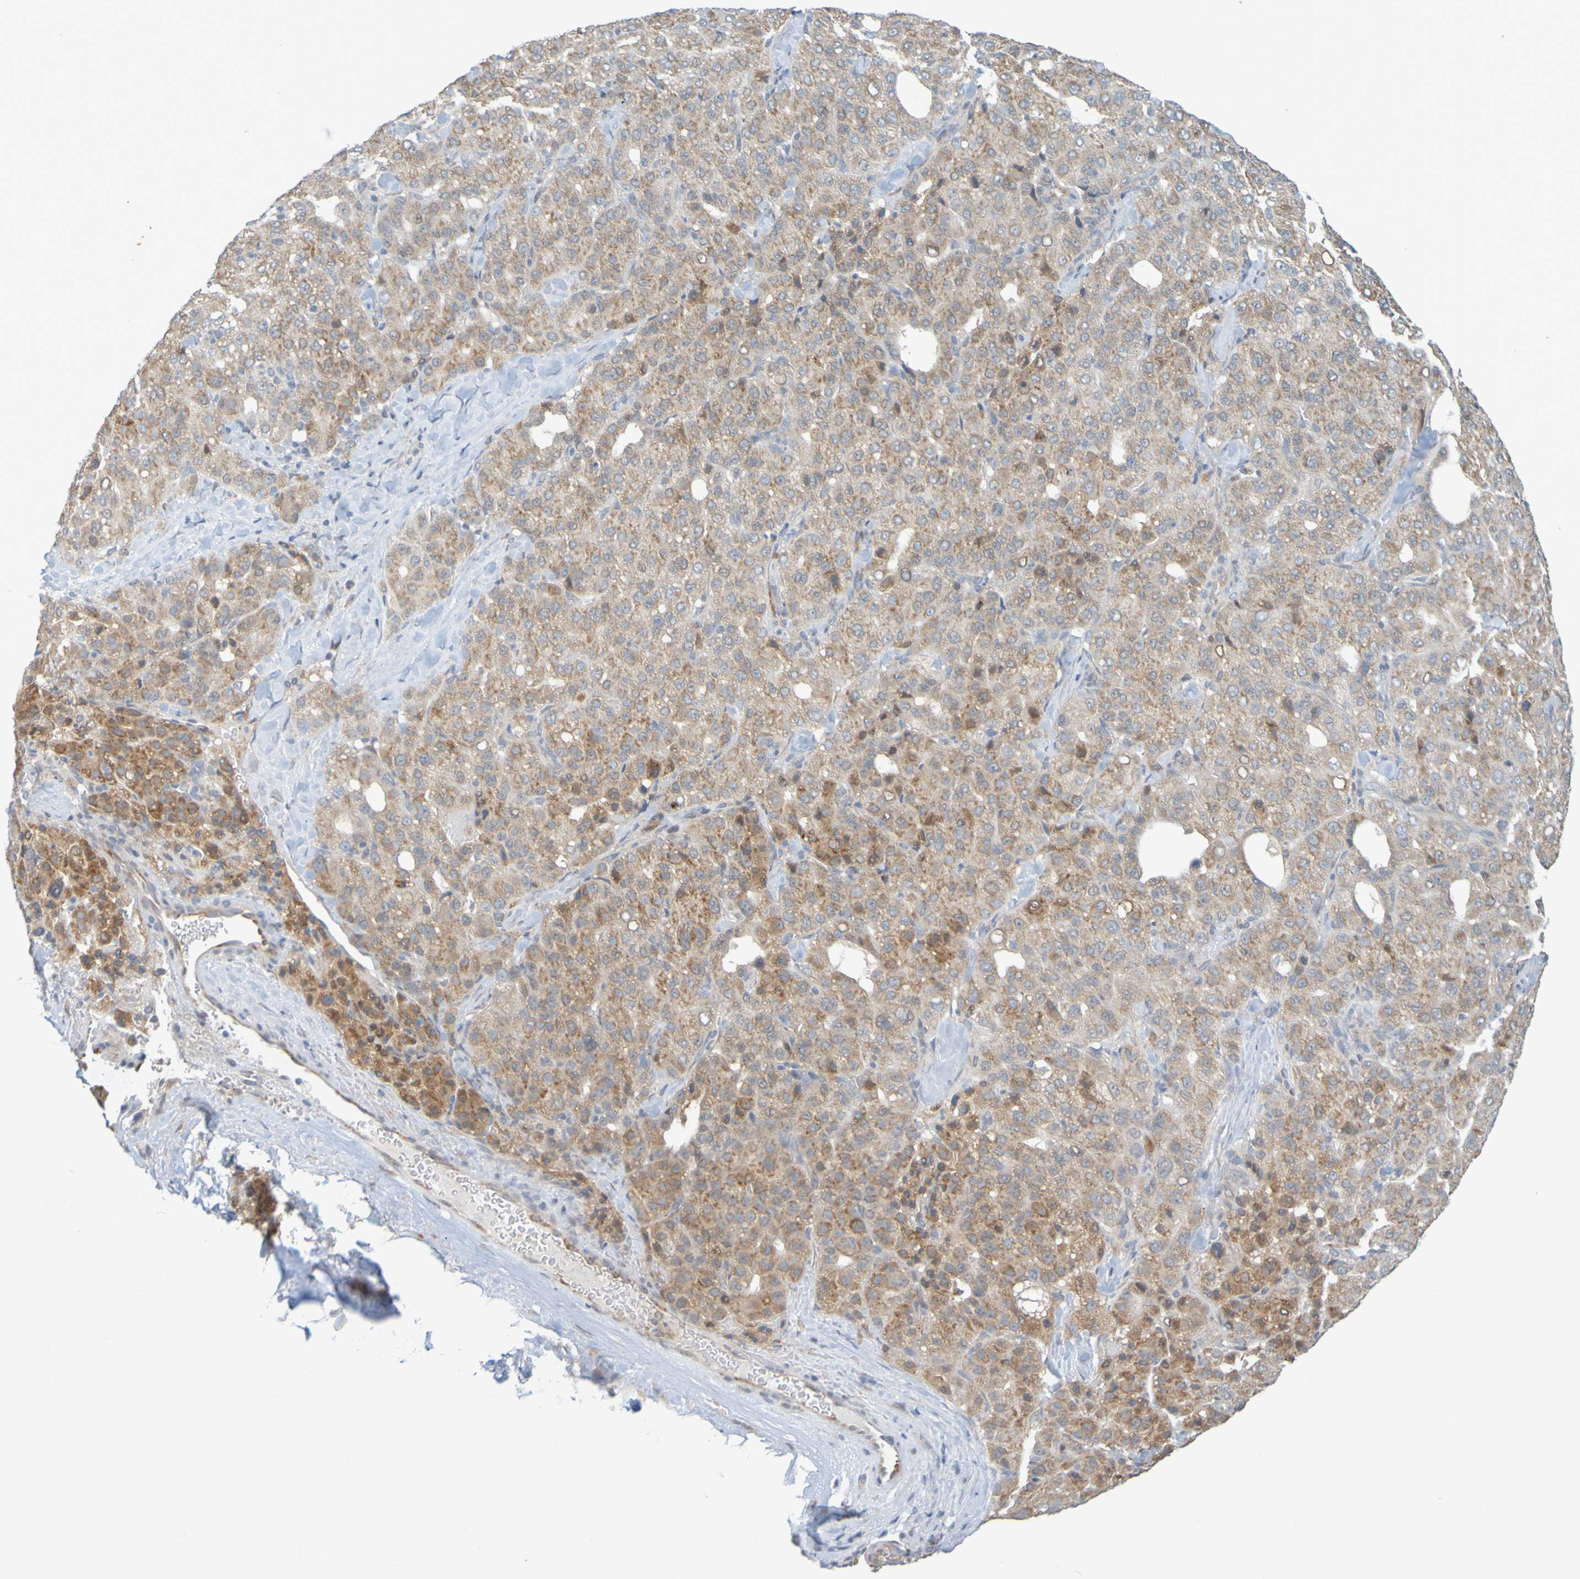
{"staining": {"intensity": "moderate", "quantity": ">75%", "location": "cytoplasmic/membranous"}, "tissue": "liver cancer", "cell_type": "Tumor cells", "image_type": "cancer", "snomed": [{"axis": "morphology", "description": "Carcinoma, Hepatocellular, NOS"}, {"axis": "topography", "description": "Liver"}], "caption": "A high-resolution micrograph shows immunohistochemistry (IHC) staining of hepatocellular carcinoma (liver), which exhibits moderate cytoplasmic/membranous staining in approximately >75% of tumor cells.", "gene": "MOGS", "patient": {"sex": "male", "age": 65}}